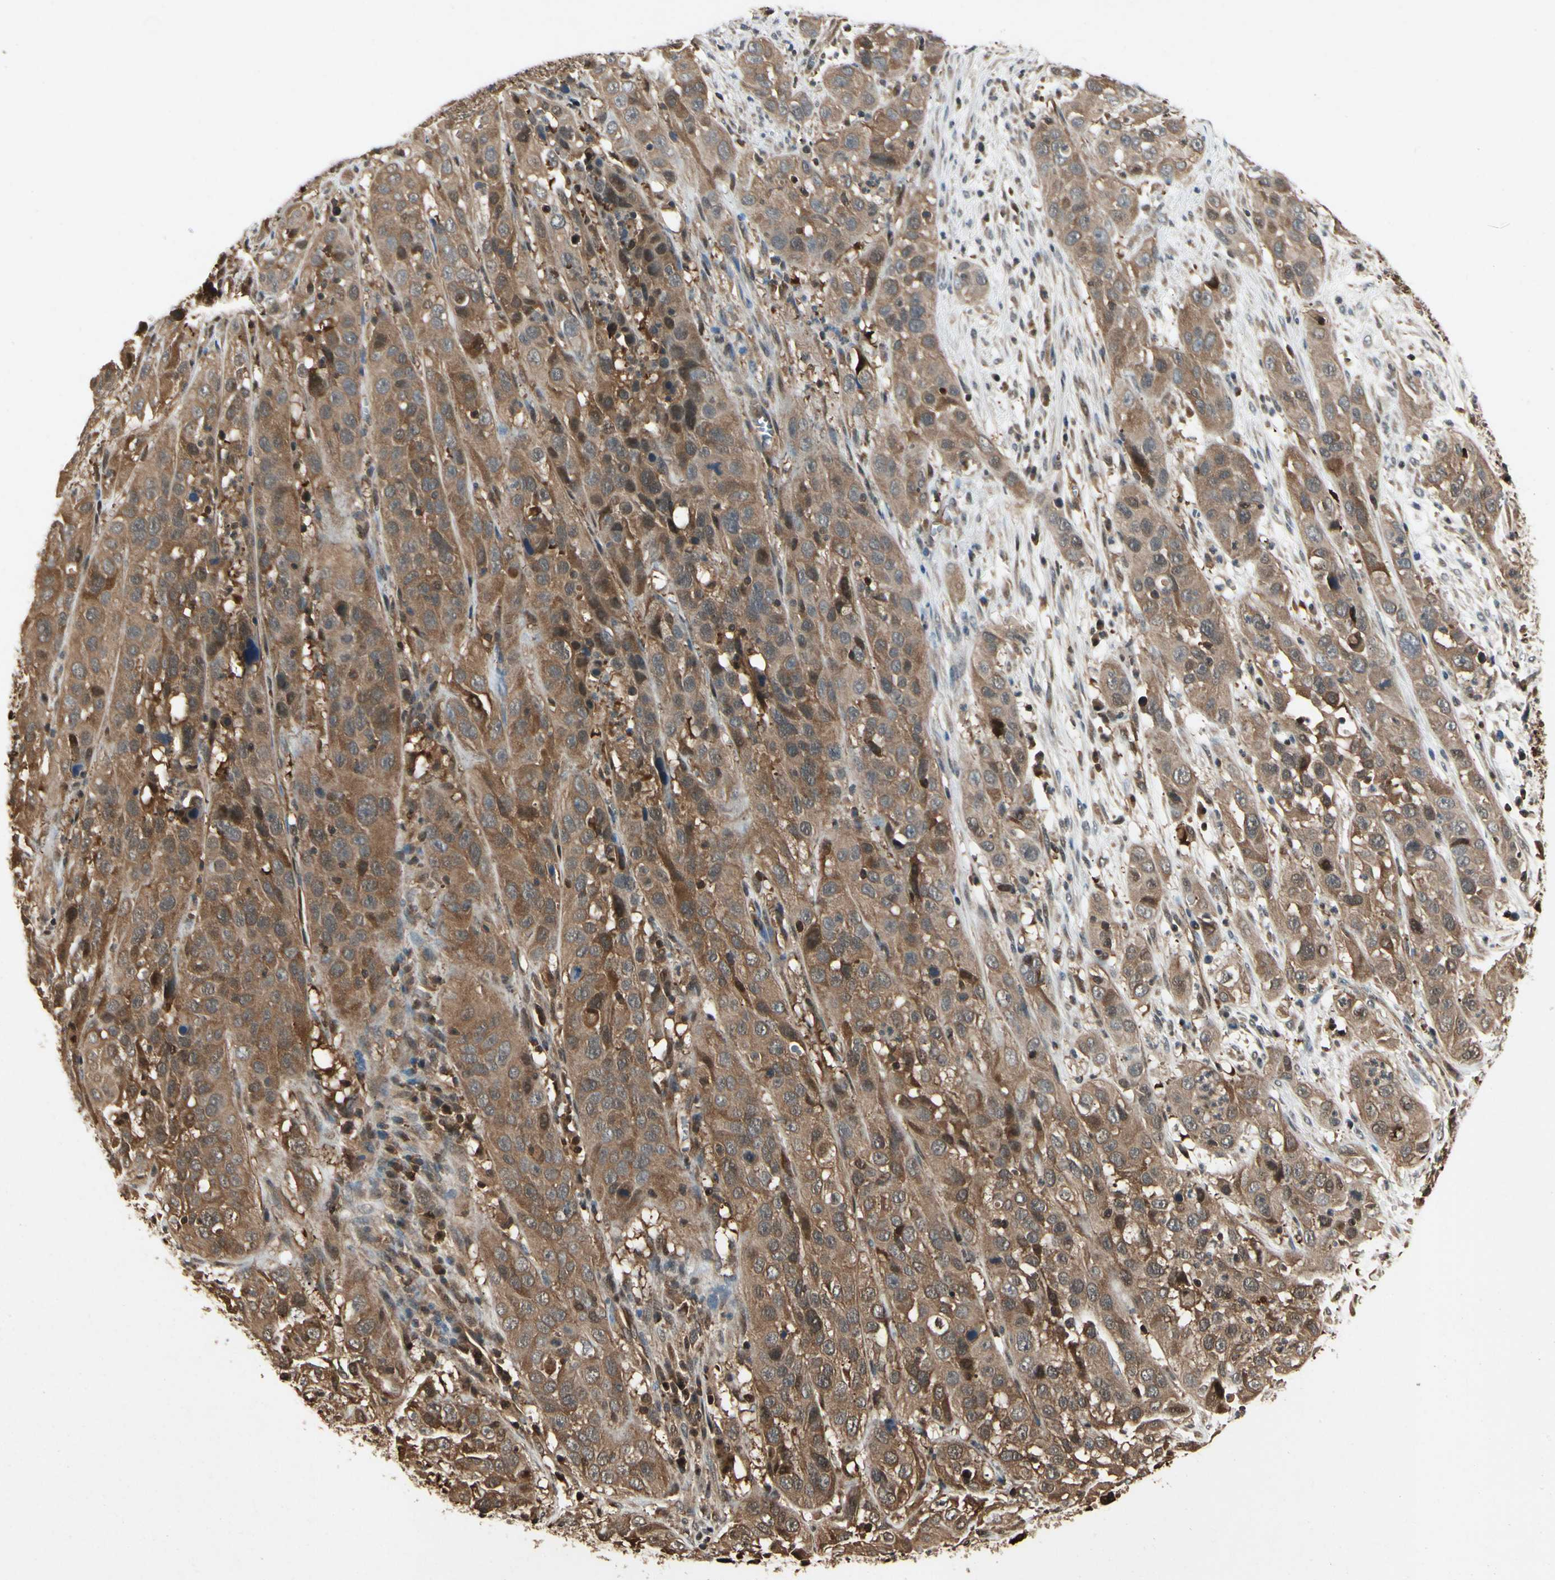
{"staining": {"intensity": "moderate", "quantity": ">75%", "location": "cytoplasmic/membranous"}, "tissue": "cervical cancer", "cell_type": "Tumor cells", "image_type": "cancer", "snomed": [{"axis": "morphology", "description": "Squamous cell carcinoma, NOS"}, {"axis": "topography", "description": "Cervix"}], "caption": "Immunohistochemistry (IHC) photomicrograph of human squamous cell carcinoma (cervical) stained for a protein (brown), which reveals medium levels of moderate cytoplasmic/membranous positivity in about >75% of tumor cells.", "gene": "YWHAQ", "patient": {"sex": "female", "age": 32}}